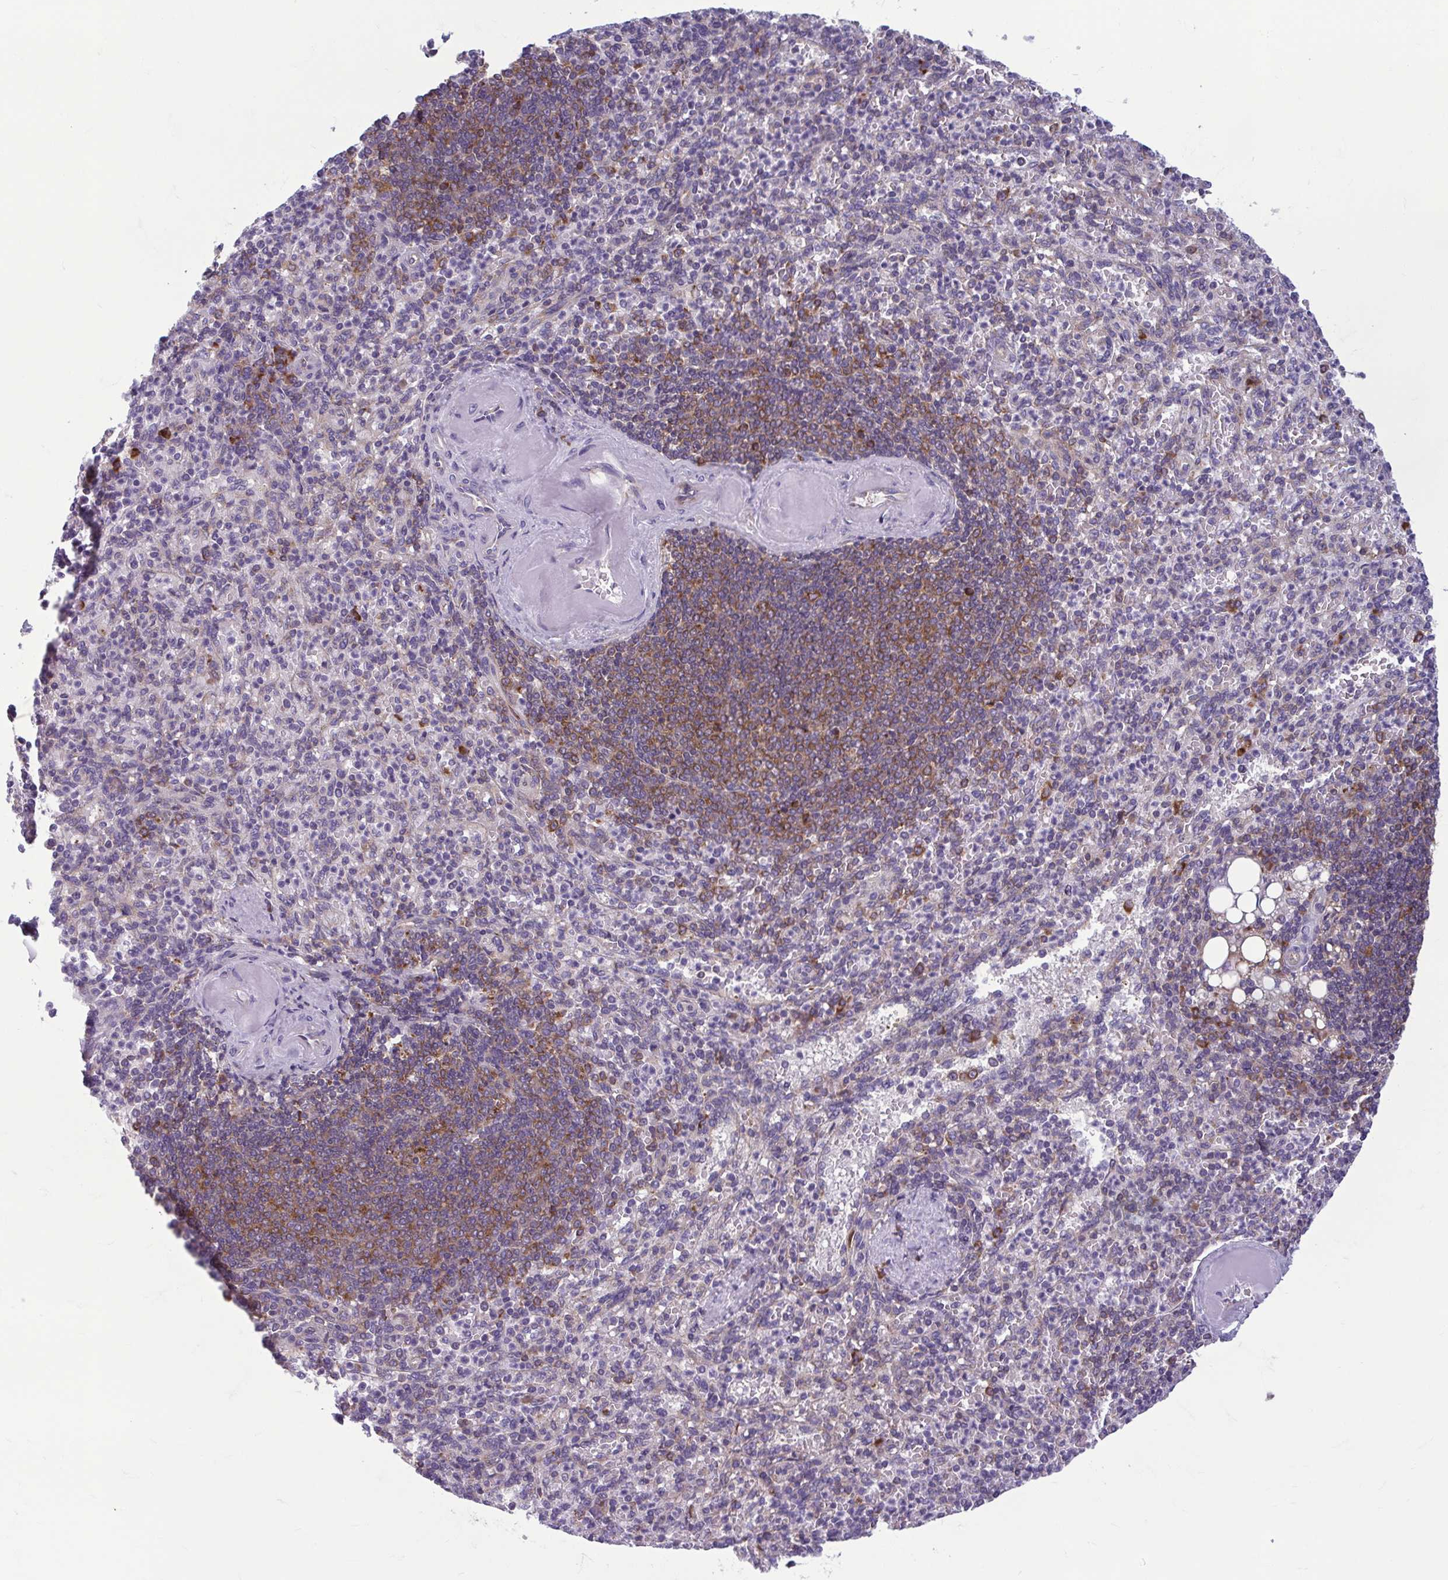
{"staining": {"intensity": "moderate", "quantity": "<25%", "location": "cytoplasmic/membranous"}, "tissue": "spleen", "cell_type": "Cells in red pulp", "image_type": "normal", "snomed": [{"axis": "morphology", "description": "Normal tissue, NOS"}, {"axis": "topography", "description": "Spleen"}], "caption": "Immunohistochemistry of normal human spleen exhibits low levels of moderate cytoplasmic/membranous expression in approximately <25% of cells in red pulp. (Stains: DAB in brown, nuclei in blue, Microscopy: brightfield microscopy at high magnification).", "gene": "RPS16", "patient": {"sex": "female", "age": 74}}